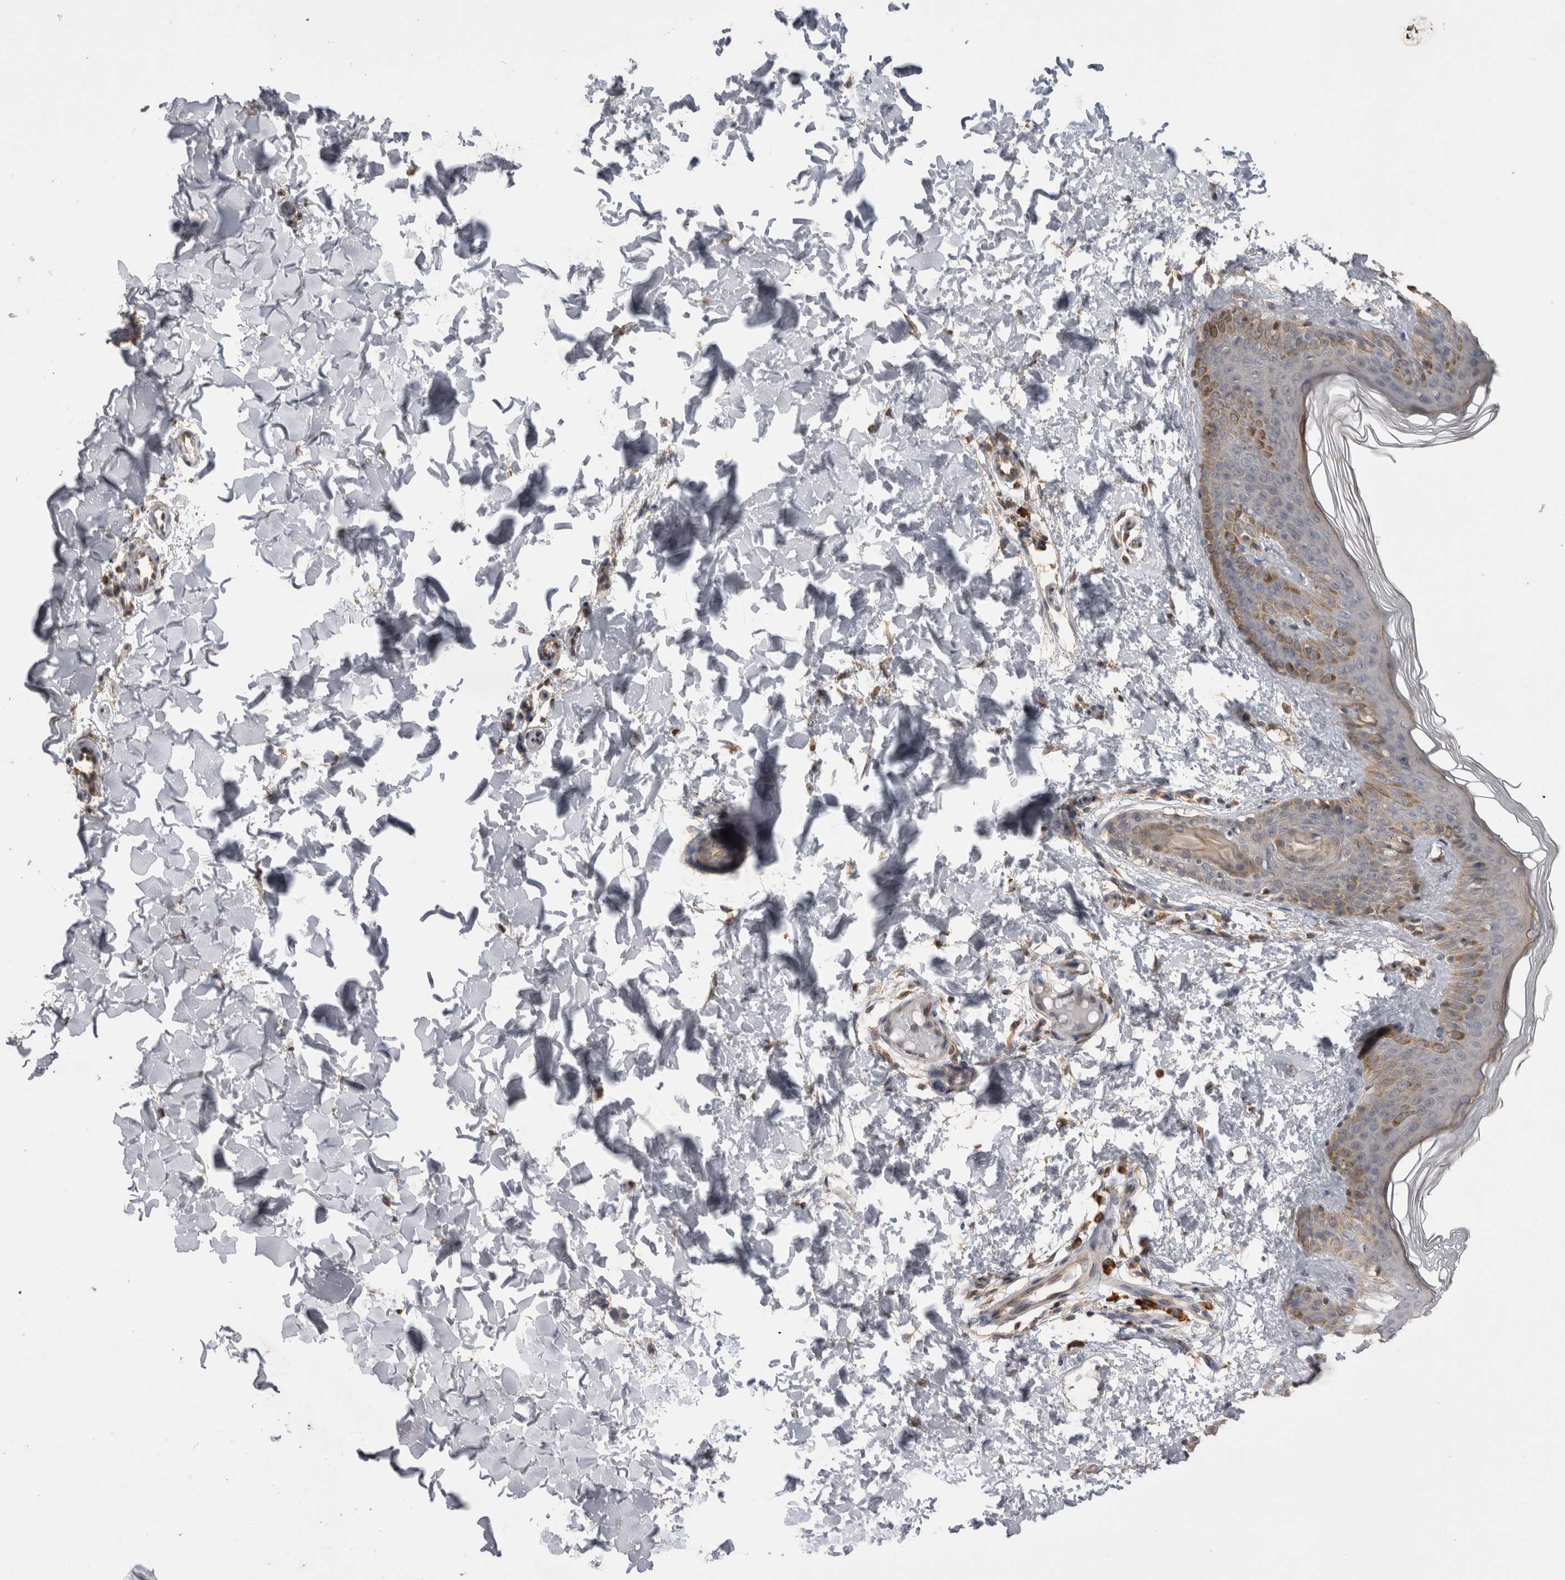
{"staining": {"intensity": "weak", "quantity": "25%-75%", "location": "cytoplasmic/membranous"}, "tissue": "skin", "cell_type": "Fibroblasts", "image_type": "normal", "snomed": [{"axis": "morphology", "description": "Normal tissue, NOS"}, {"axis": "morphology", "description": "Neoplasm, benign, NOS"}, {"axis": "topography", "description": "Skin"}, {"axis": "topography", "description": "Soft tissue"}], "caption": "IHC of normal human skin displays low levels of weak cytoplasmic/membranous positivity in about 25%-75% of fibroblasts.", "gene": "TBCE", "patient": {"sex": "male", "age": 26}}